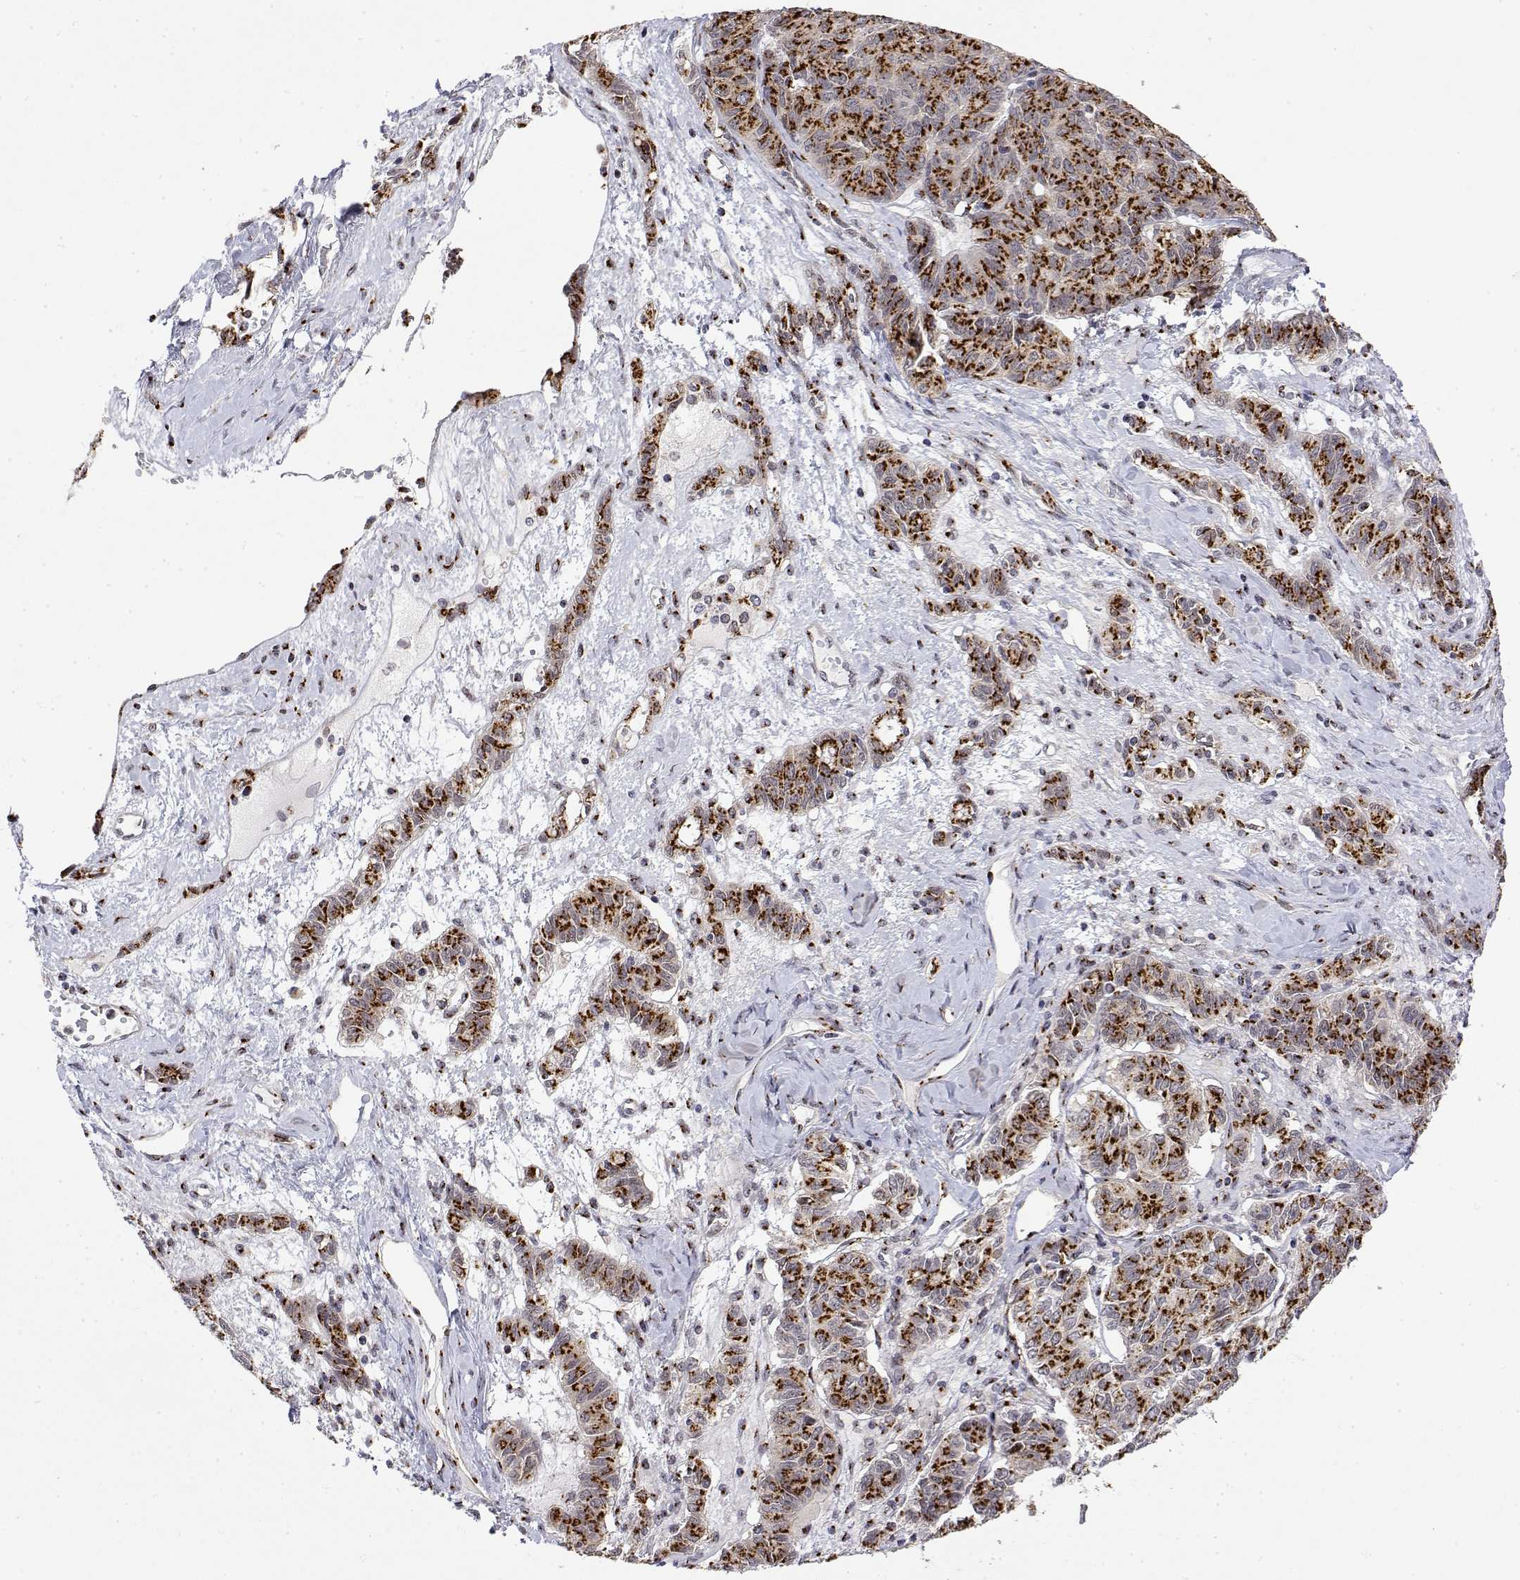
{"staining": {"intensity": "strong", "quantity": ">75%", "location": "cytoplasmic/membranous"}, "tissue": "ovarian cancer", "cell_type": "Tumor cells", "image_type": "cancer", "snomed": [{"axis": "morphology", "description": "Carcinoma, endometroid"}, {"axis": "topography", "description": "Ovary"}], "caption": "Ovarian cancer was stained to show a protein in brown. There is high levels of strong cytoplasmic/membranous expression in approximately >75% of tumor cells.", "gene": "YIPF3", "patient": {"sex": "female", "age": 80}}